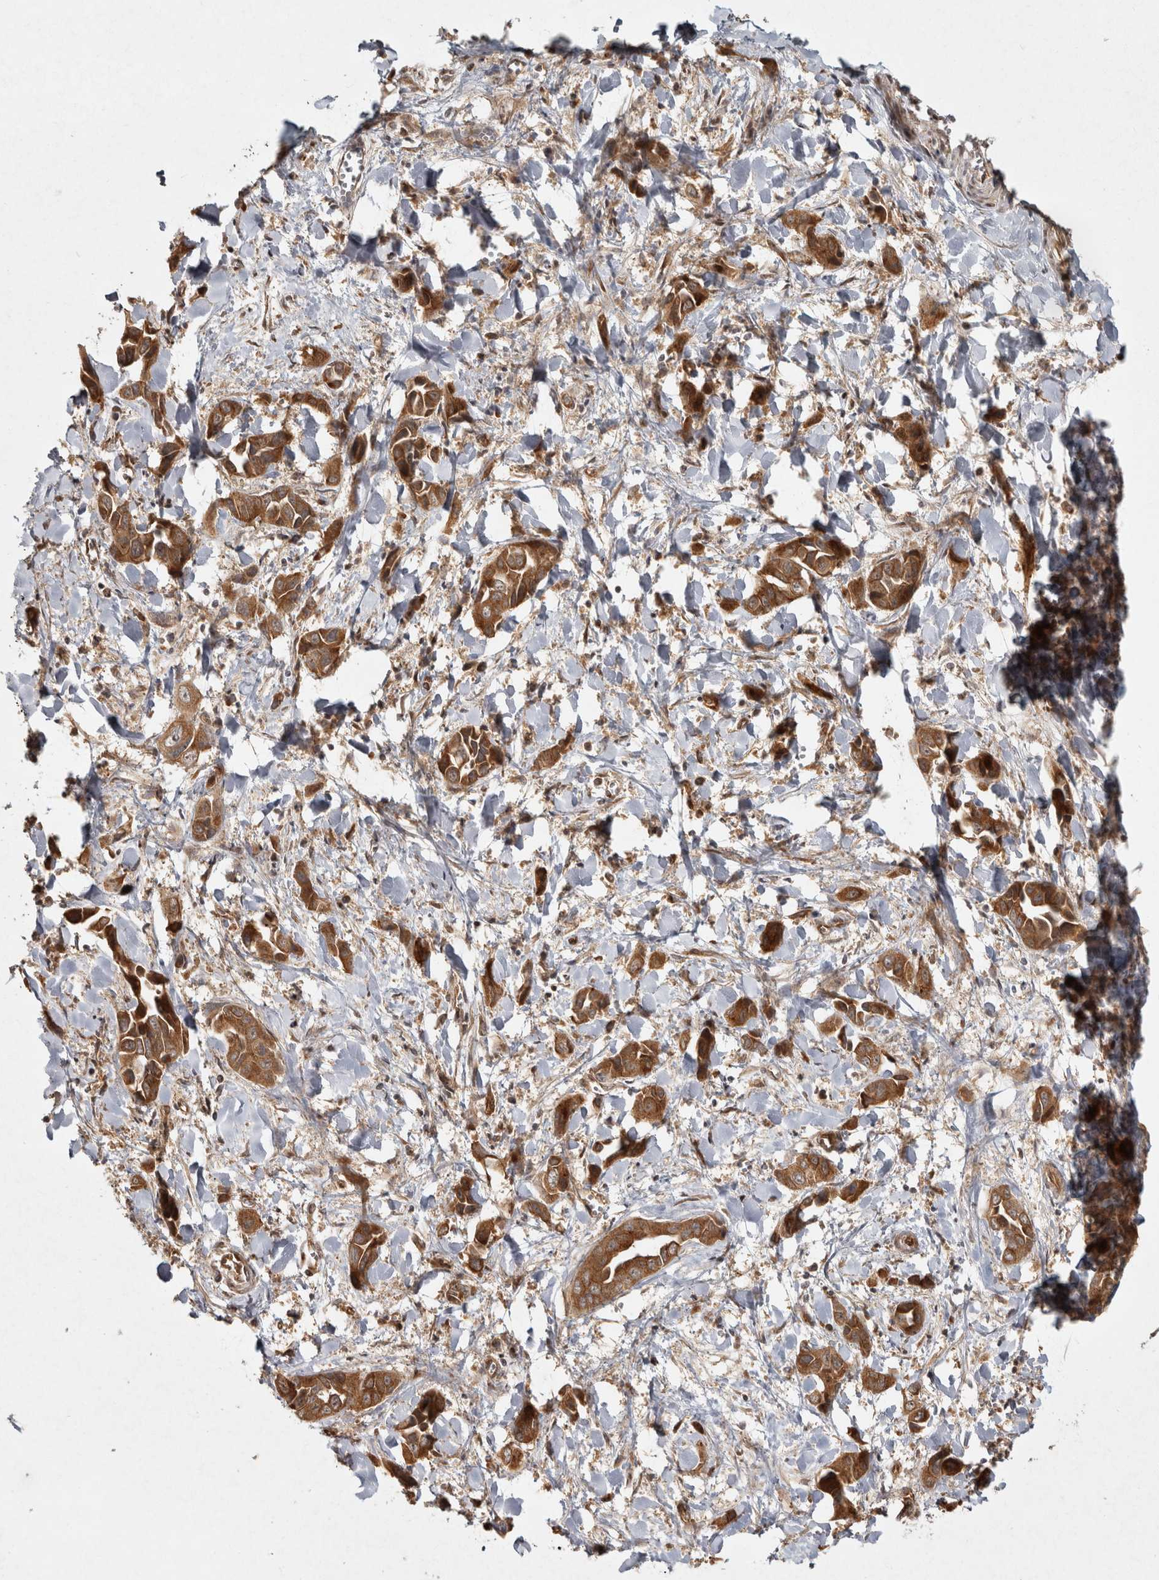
{"staining": {"intensity": "strong", "quantity": ">75%", "location": "cytoplasmic/membranous"}, "tissue": "liver cancer", "cell_type": "Tumor cells", "image_type": "cancer", "snomed": [{"axis": "morphology", "description": "Cholangiocarcinoma"}, {"axis": "topography", "description": "Liver"}], "caption": "The immunohistochemical stain labels strong cytoplasmic/membranous positivity in tumor cells of liver cancer (cholangiocarcinoma) tissue.", "gene": "CAMSAP2", "patient": {"sex": "female", "age": 52}}